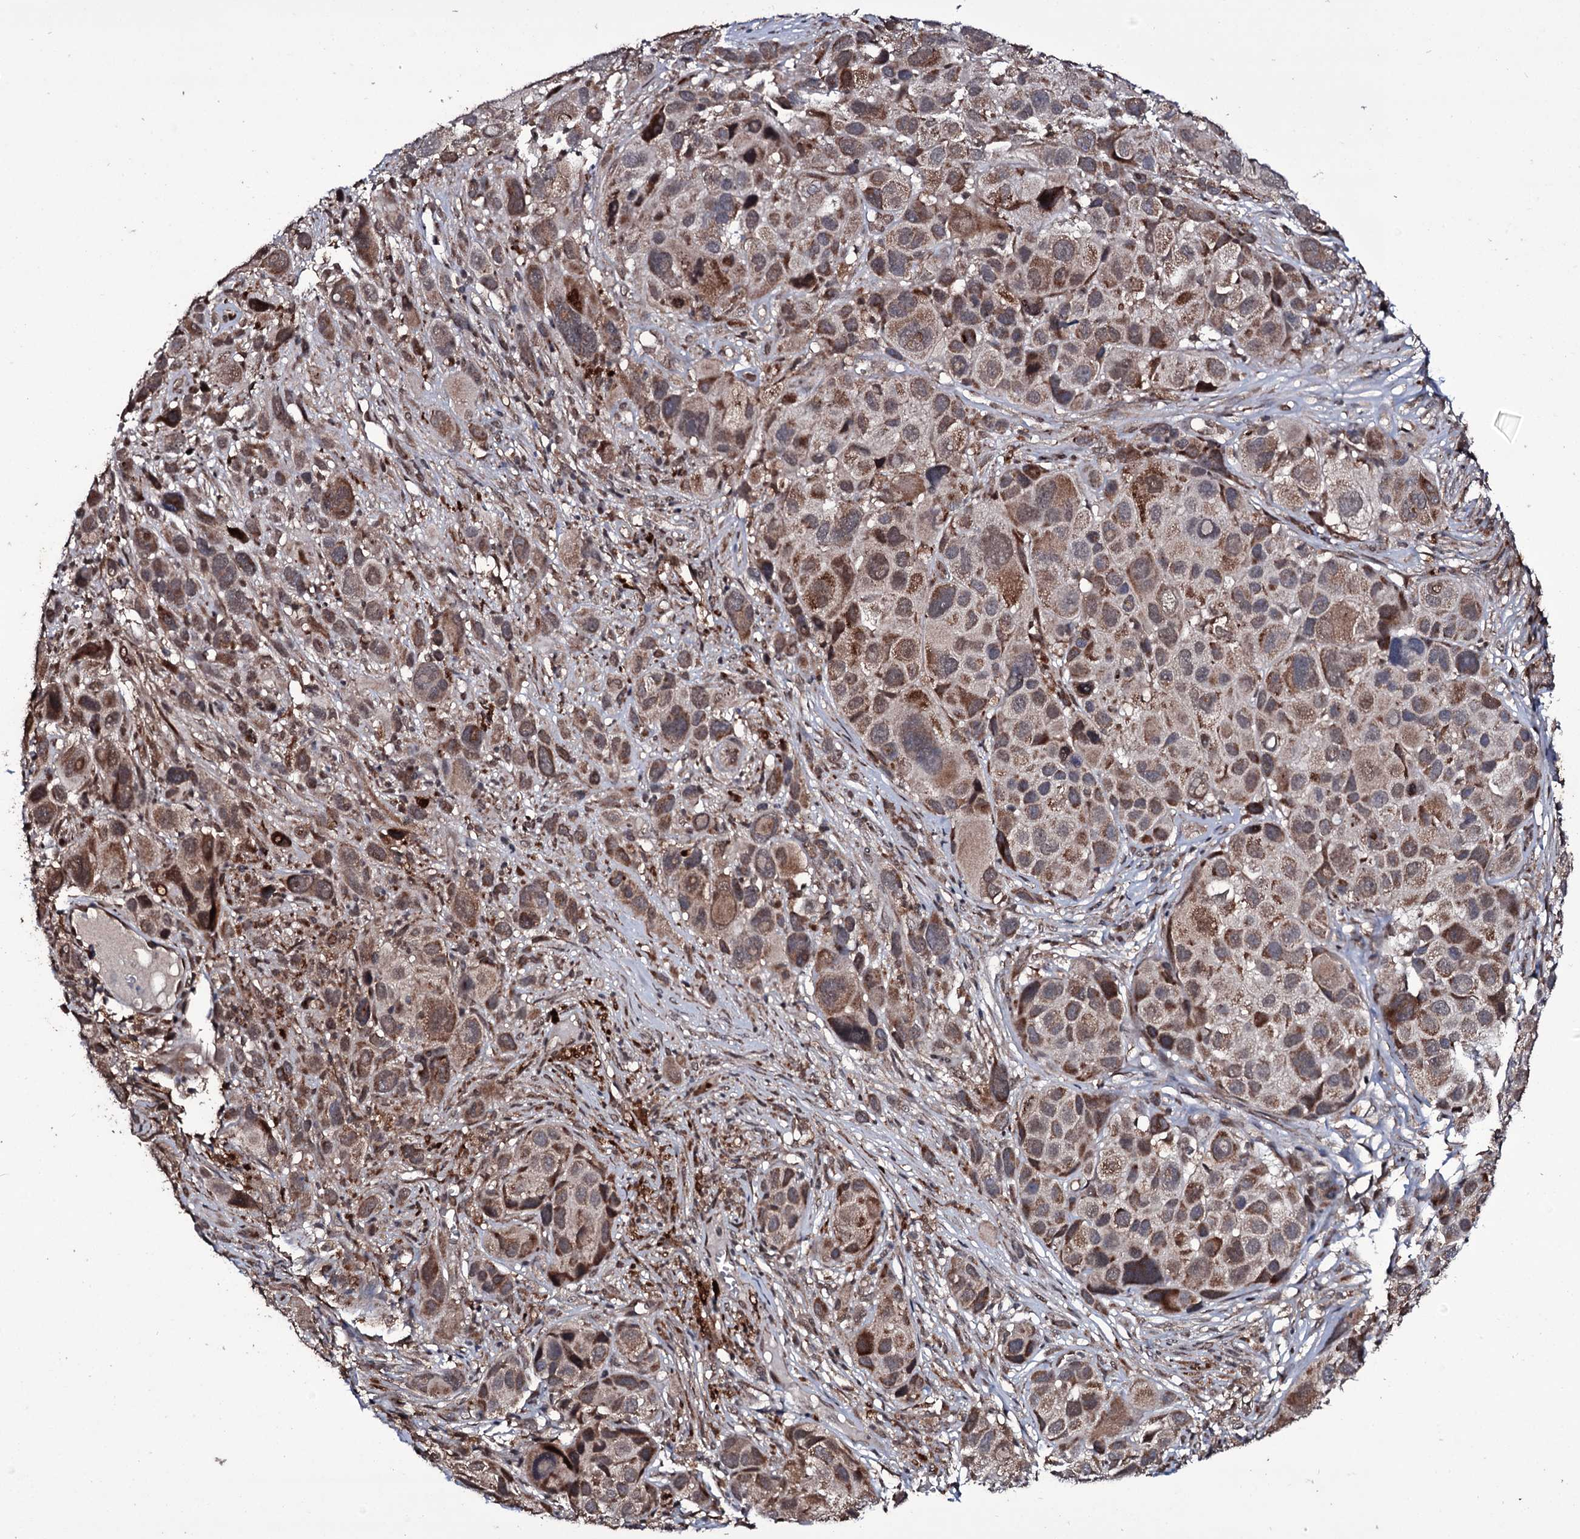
{"staining": {"intensity": "moderate", "quantity": ">75%", "location": "cytoplasmic/membranous"}, "tissue": "melanoma", "cell_type": "Tumor cells", "image_type": "cancer", "snomed": [{"axis": "morphology", "description": "Malignant melanoma, NOS"}, {"axis": "topography", "description": "Skin of trunk"}], "caption": "Immunohistochemistry micrograph of human melanoma stained for a protein (brown), which demonstrates medium levels of moderate cytoplasmic/membranous positivity in approximately >75% of tumor cells.", "gene": "MRPS31", "patient": {"sex": "male", "age": 71}}